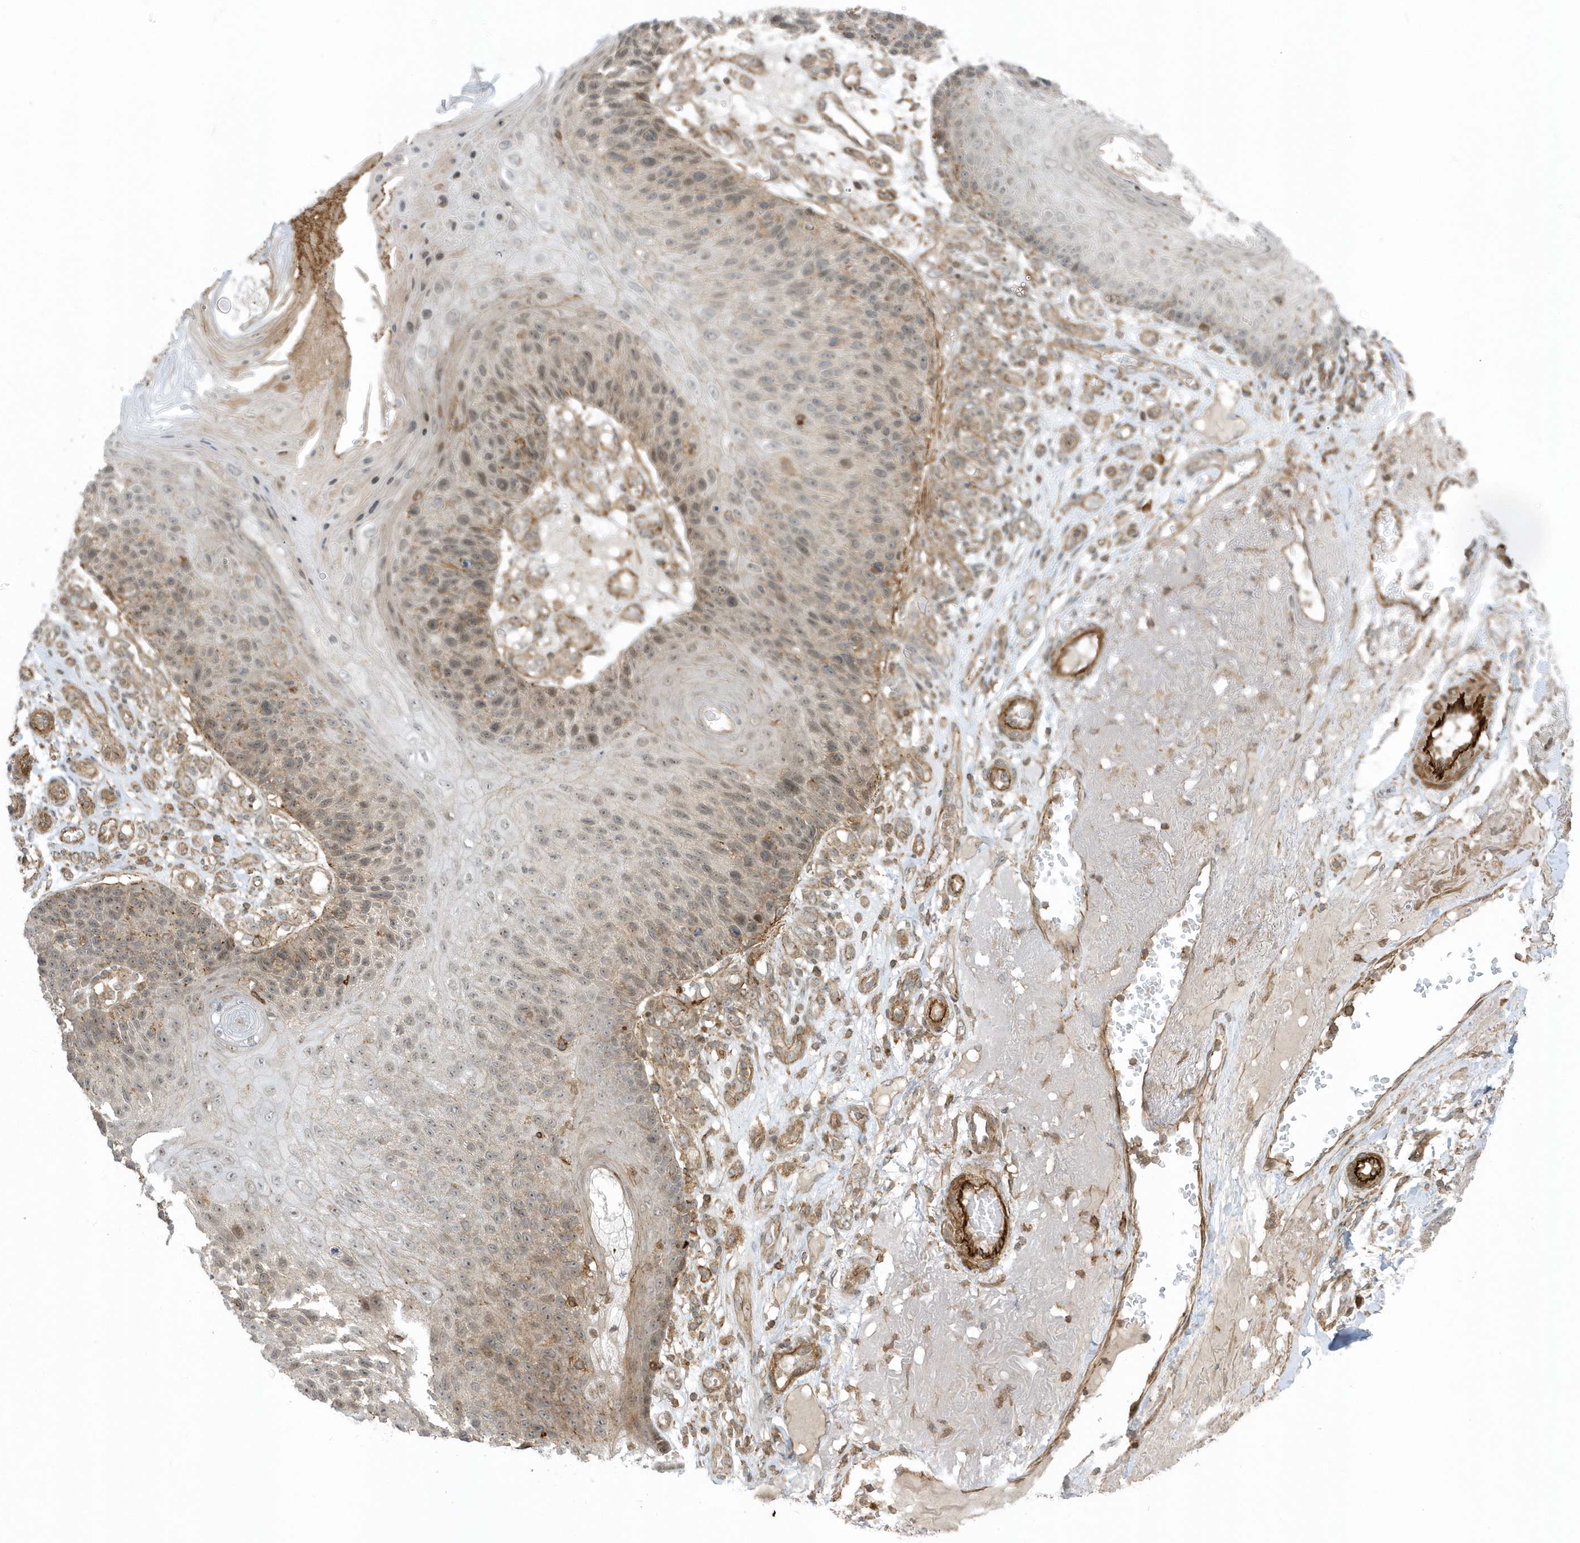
{"staining": {"intensity": "weak", "quantity": "<25%", "location": "cytoplasmic/membranous,nuclear"}, "tissue": "skin cancer", "cell_type": "Tumor cells", "image_type": "cancer", "snomed": [{"axis": "morphology", "description": "Squamous cell carcinoma, NOS"}, {"axis": "topography", "description": "Skin"}], "caption": "The photomicrograph exhibits no significant positivity in tumor cells of skin cancer.", "gene": "ZBTB8A", "patient": {"sex": "female", "age": 88}}